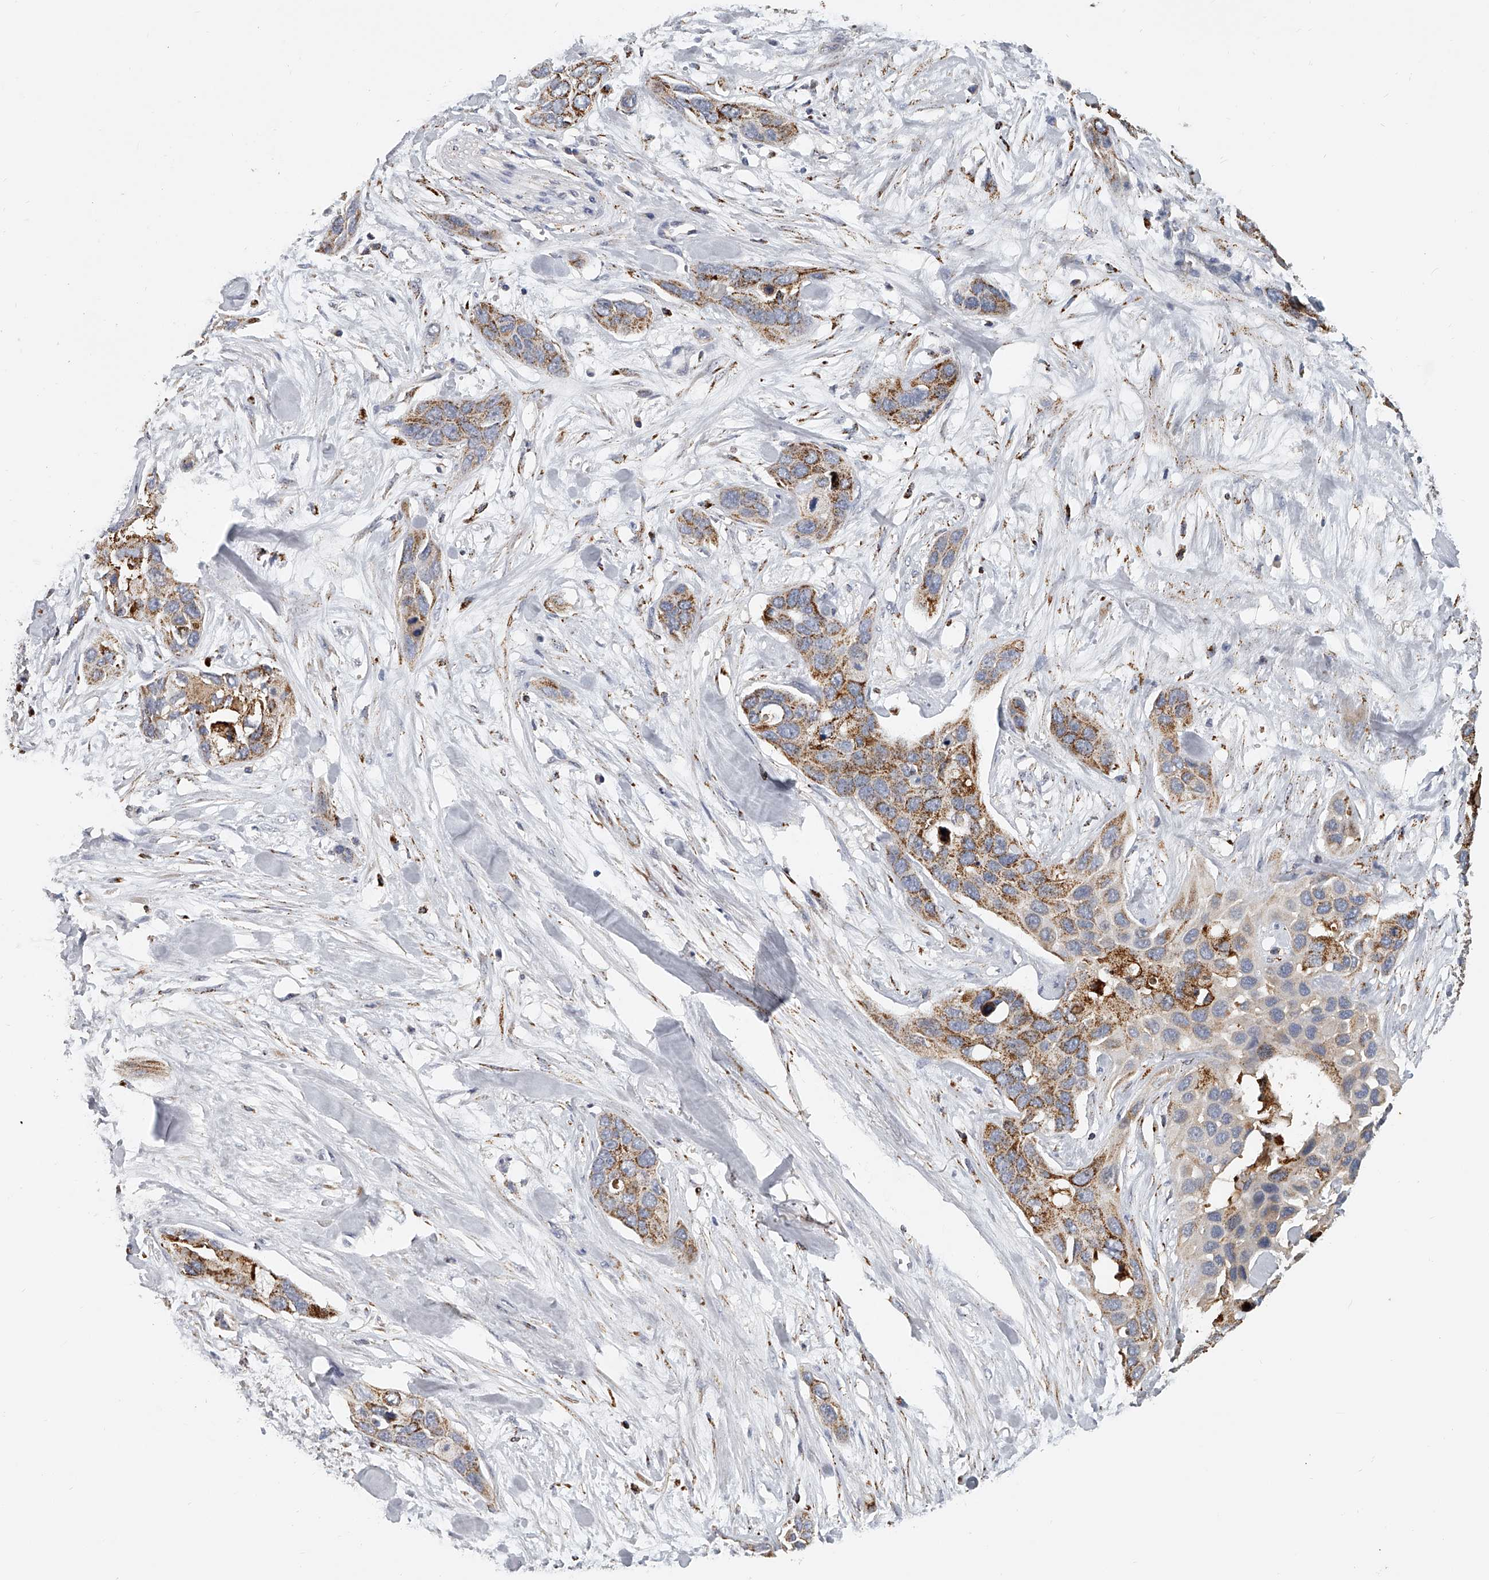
{"staining": {"intensity": "moderate", "quantity": ">75%", "location": "cytoplasmic/membranous"}, "tissue": "pancreatic cancer", "cell_type": "Tumor cells", "image_type": "cancer", "snomed": [{"axis": "morphology", "description": "Adenocarcinoma, NOS"}, {"axis": "topography", "description": "Pancreas"}], "caption": "This photomicrograph exhibits pancreatic adenocarcinoma stained with immunohistochemistry (IHC) to label a protein in brown. The cytoplasmic/membranous of tumor cells show moderate positivity for the protein. Nuclei are counter-stained blue.", "gene": "KLHL7", "patient": {"sex": "female", "age": 60}}